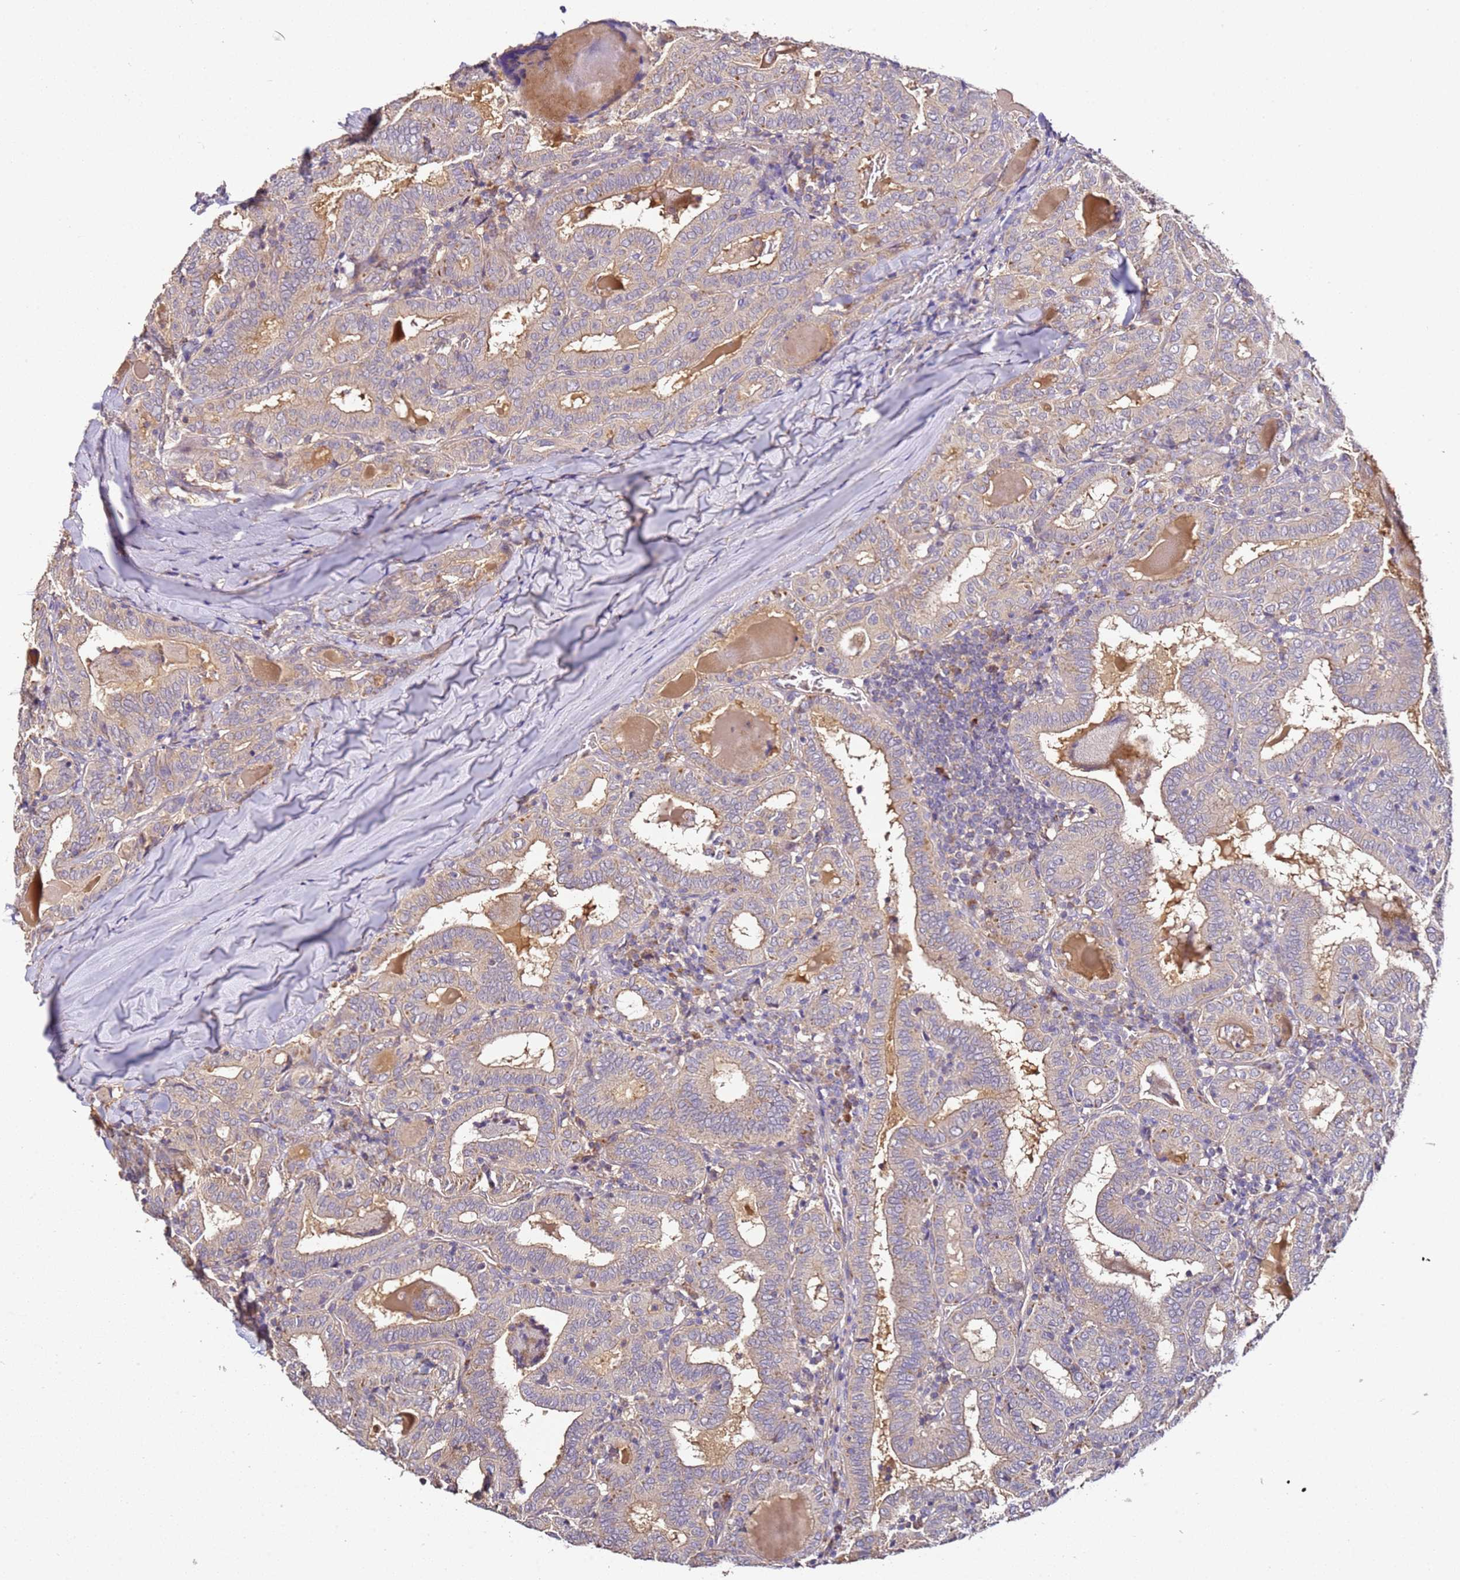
{"staining": {"intensity": "weak", "quantity": "25%-75%", "location": "cytoplasmic/membranous"}, "tissue": "thyroid cancer", "cell_type": "Tumor cells", "image_type": "cancer", "snomed": [{"axis": "morphology", "description": "Papillary adenocarcinoma, NOS"}, {"axis": "topography", "description": "Thyroid gland"}], "caption": "Thyroid cancer was stained to show a protein in brown. There is low levels of weak cytoplasmic/membranous positivity in approximately 25%-75% of tumor cells. Using DAB (3,3'-diaminobenzidine) (brown) and hematoxylin (blue) stains, captured at high magnification using brightfield microscopy.", "gene": "OR2B11", "patient": {"sex": "female", "age": 72}}